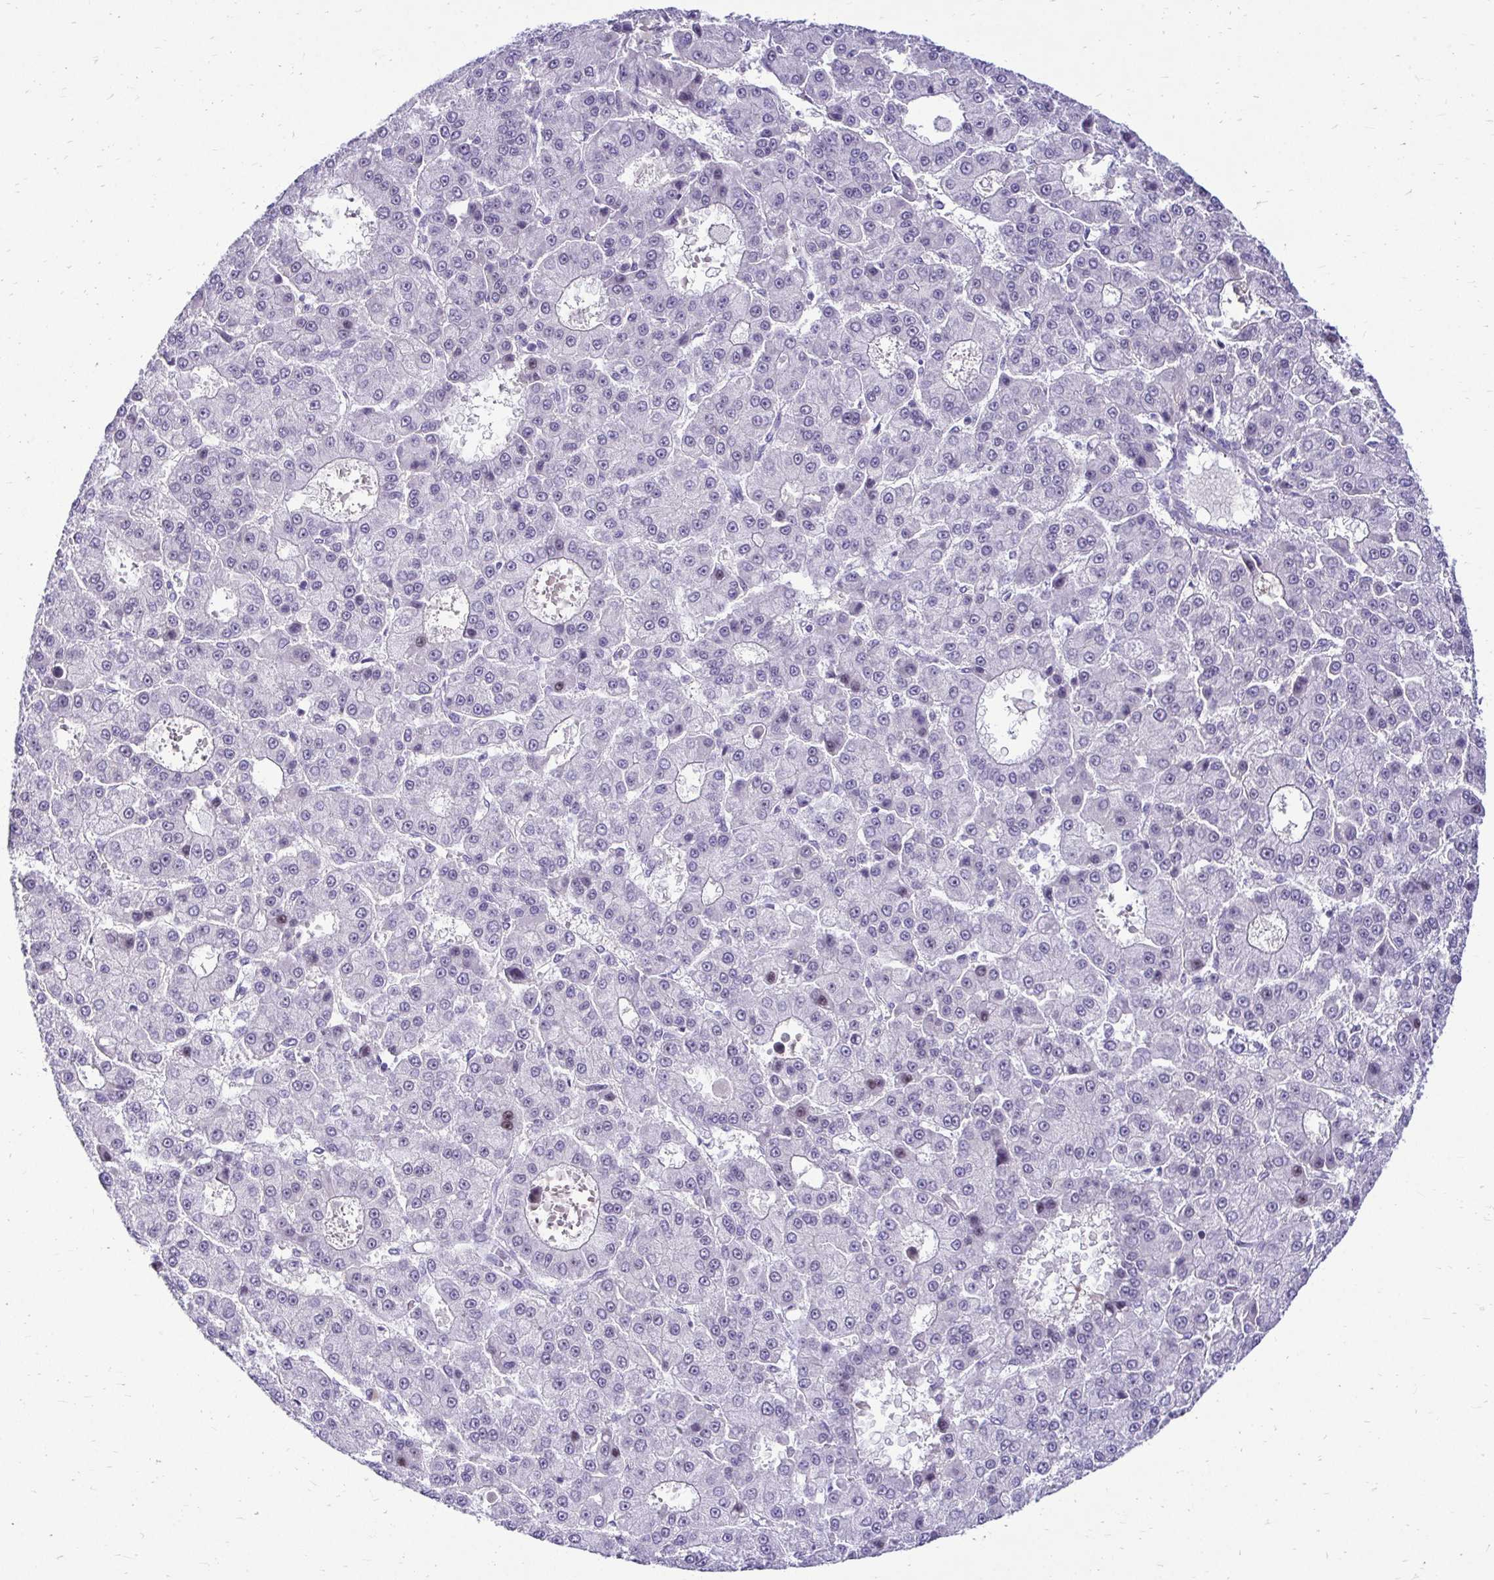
{"staining": {"intensity": "negative", "quantity": "none", "location": "none"}, "tissue": "liver cancer", "cell_type": "Tumor cells", "image_type": "cancer", "snomed": [{"axis": "morphology", "description": "Carcinoma, Hepatocellular, NOS"}, {"axis": "topography", "description": "Liver"}], "caption": "Tumor cells are negative for protein expression in human liver cancer. (Stains: DAB immunohistochemistry with hematoxylin counter stain, Microscopy: brightfield microscopy at high magnification).", "gene": "NIFK", "patient": {"sex": "male", "age": 70}}